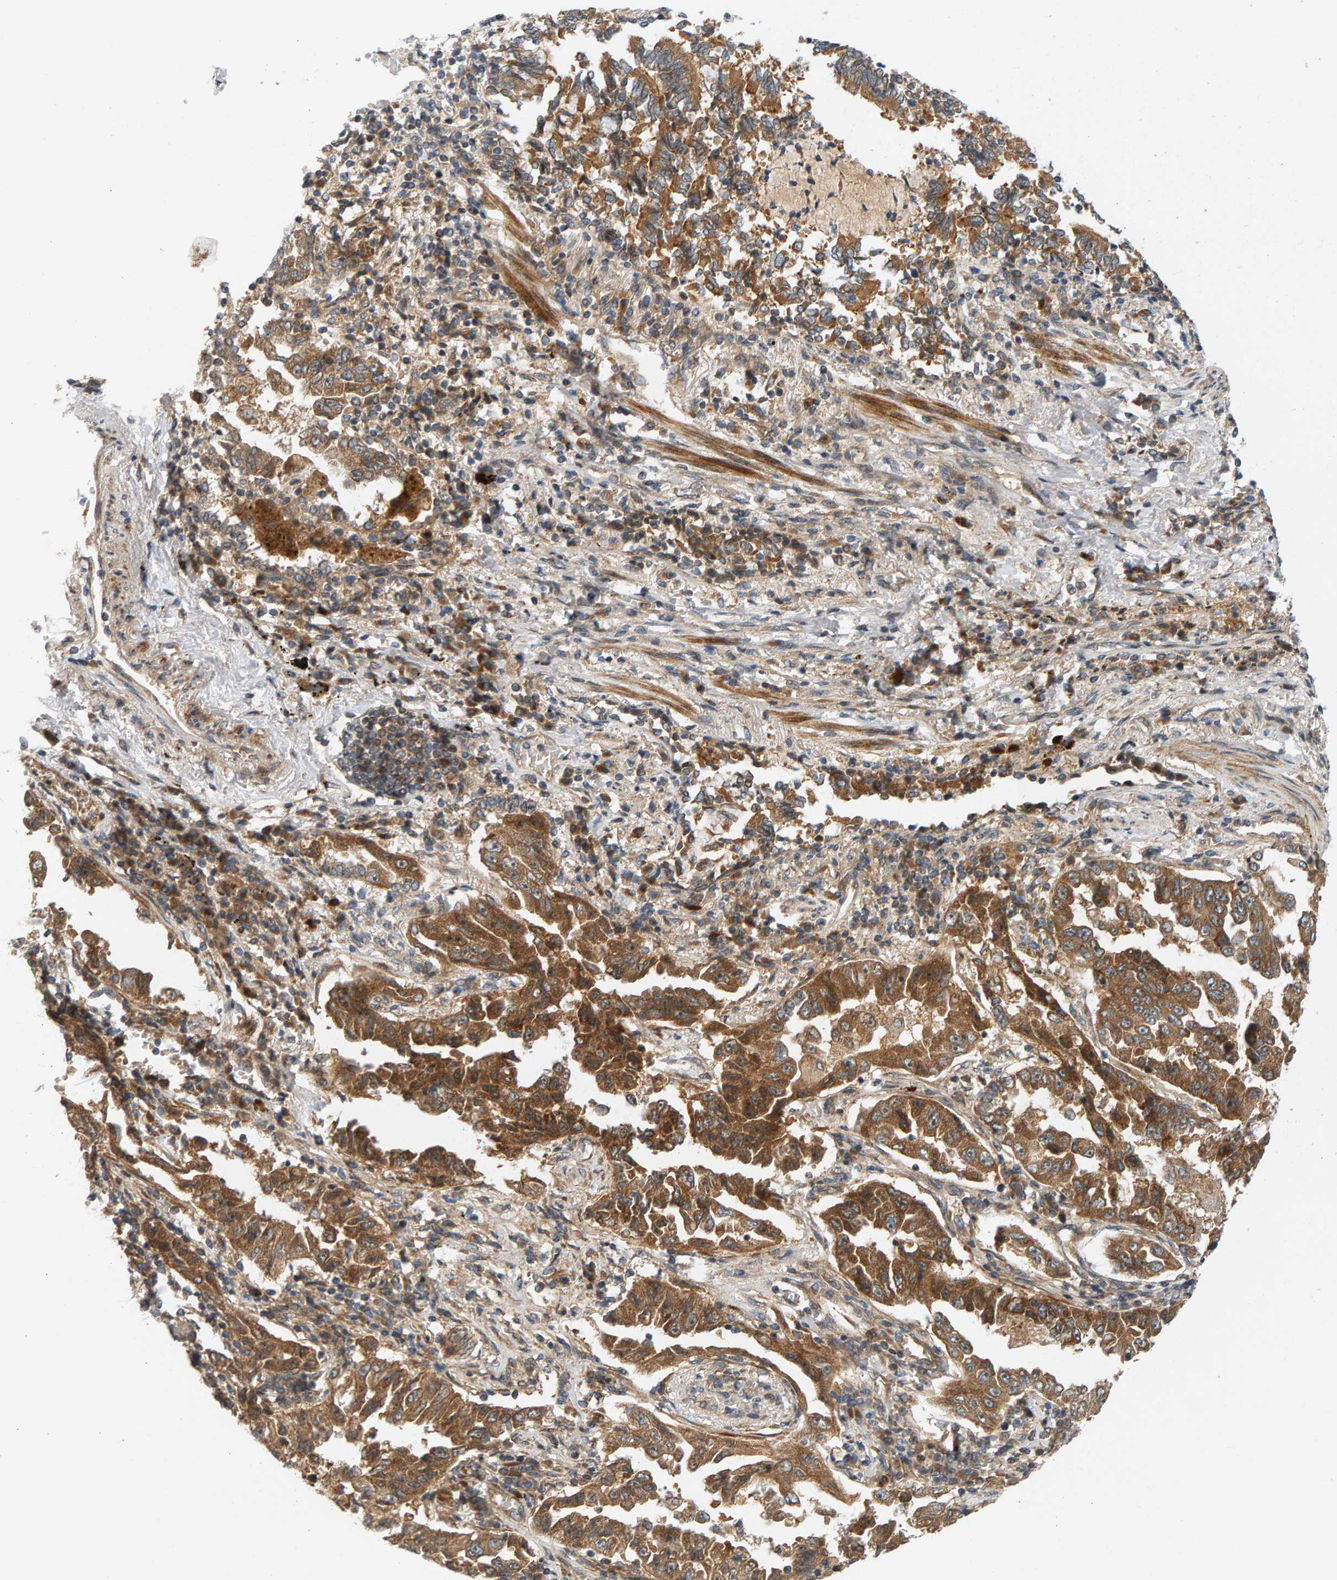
{"staining": {"intensity": "moderate", "quantity": ">75%", "location": "cytoplasmic/membranous"}, "tissue": "lung cancer", "cell_type": "Tumor cells", "image_type": "cancer", "snomed": [{"axis": "morphology", "description": "Adenocarcinoma, NOS"}, {"axis": "topography", "description": "Lung"}], "caption": "Human lung cancer (adenocarcinoma) stained with a protein marker displays moderate staining in tumor cells.", "gene": "BAHCC1", "patient": {"sex": "female", "age": 51}}